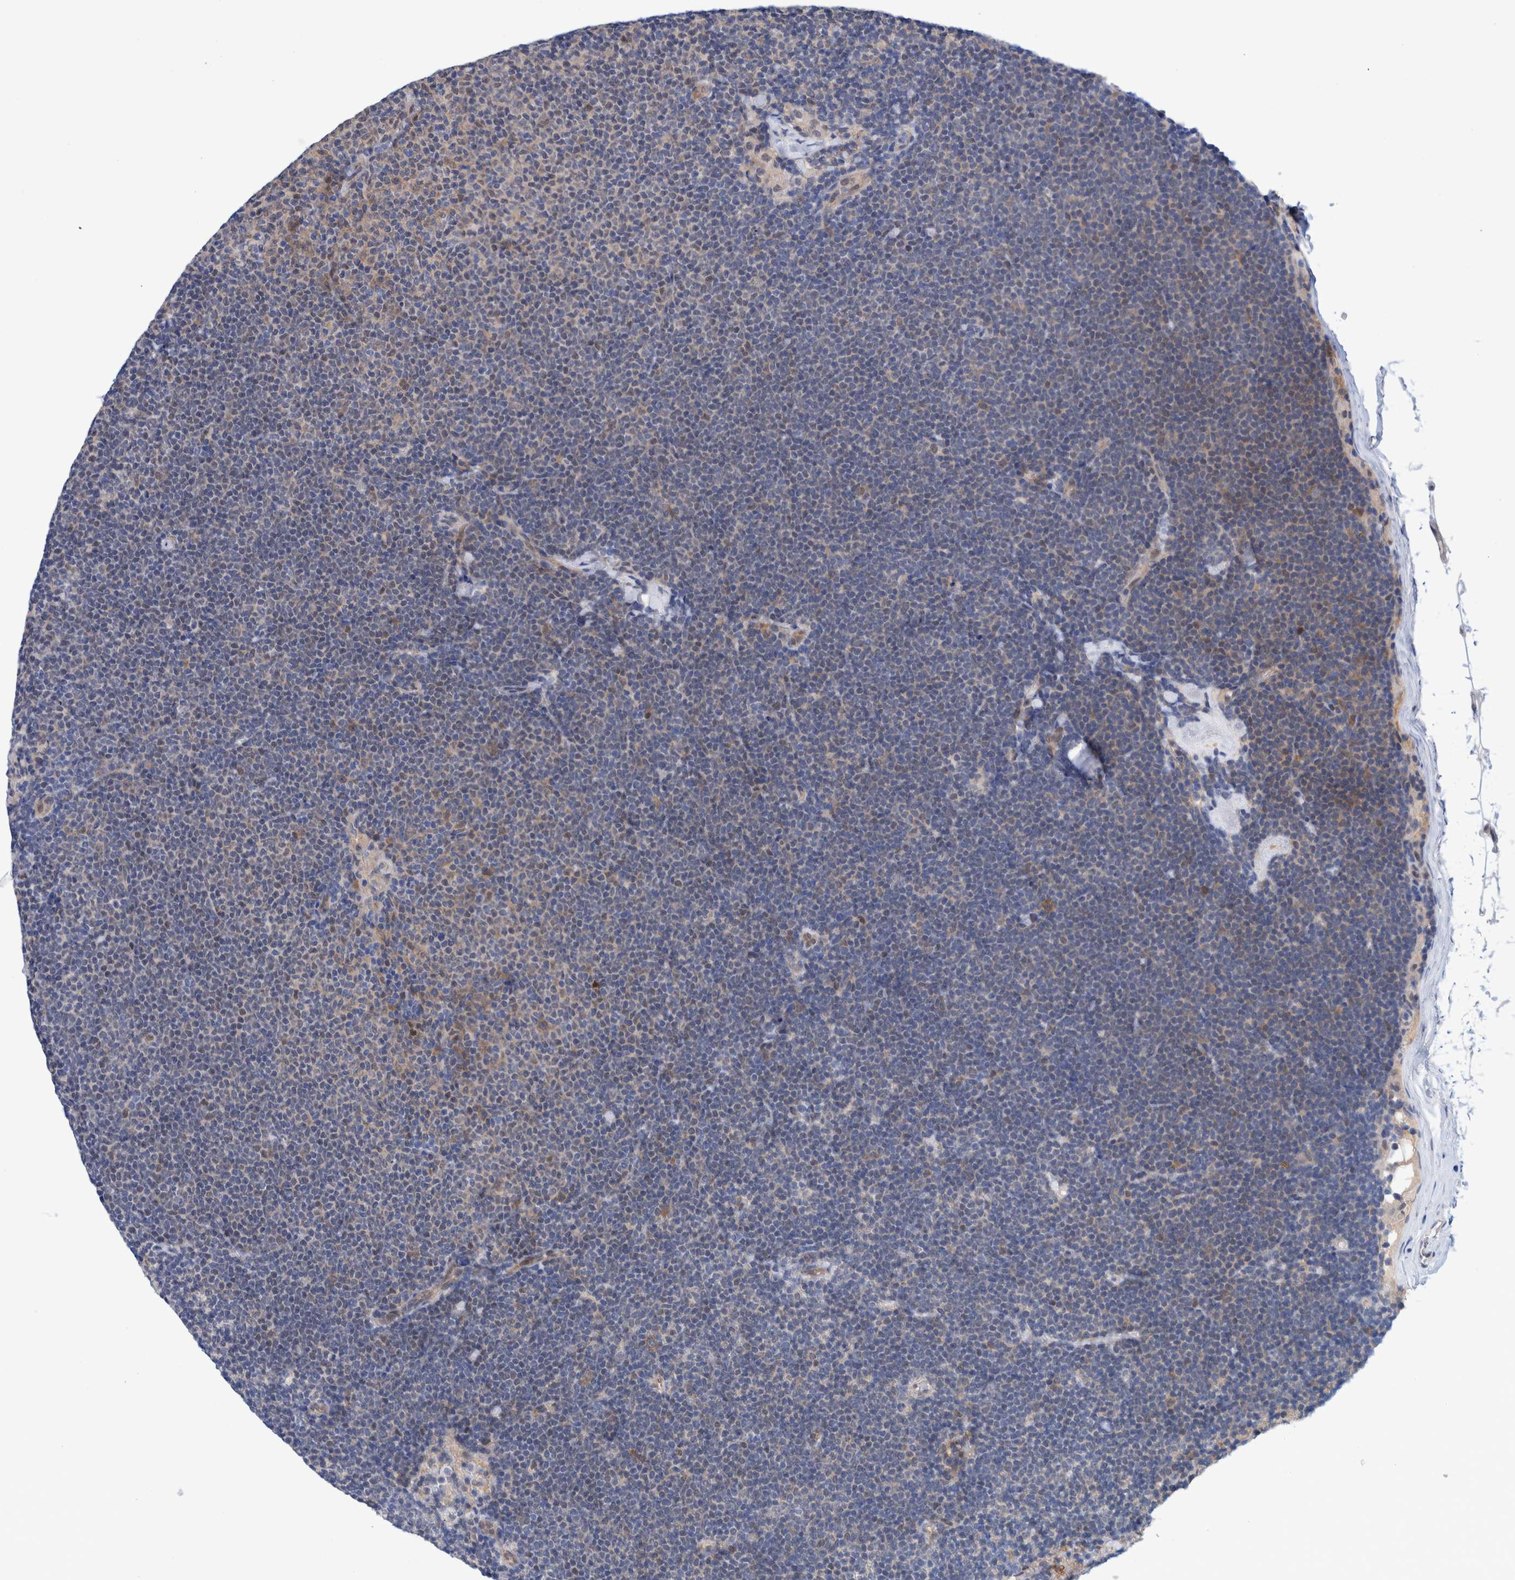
{"staining": {"intensity": "weak", "quantity": "25%-75%", "location": "nuclear"}, "tissue": "lymphoma", "cell_type": "Tumor cells", "image_type": "cancer", "snomed": [{"axis": "morphology", "description": "Malignant lymphoma, non-Hodgkin's type, Low grade"}, {"axis": "topography", "description": "Lymph node"}], "caption": "Protein positivity by immunohistochemistry displays weak nuclear staining in about 25%-75% of tumor cells in malignant lymphoma, non-Hodgkin's type (low-grade). Using DAB (3,3'-diaminobenzidine) (brown) and hematoxylin (blue) stains, captured at high magnification using brightfield microscopy.", "gene": "PFAS", "patient": {"sex": "female", "age": 53}}